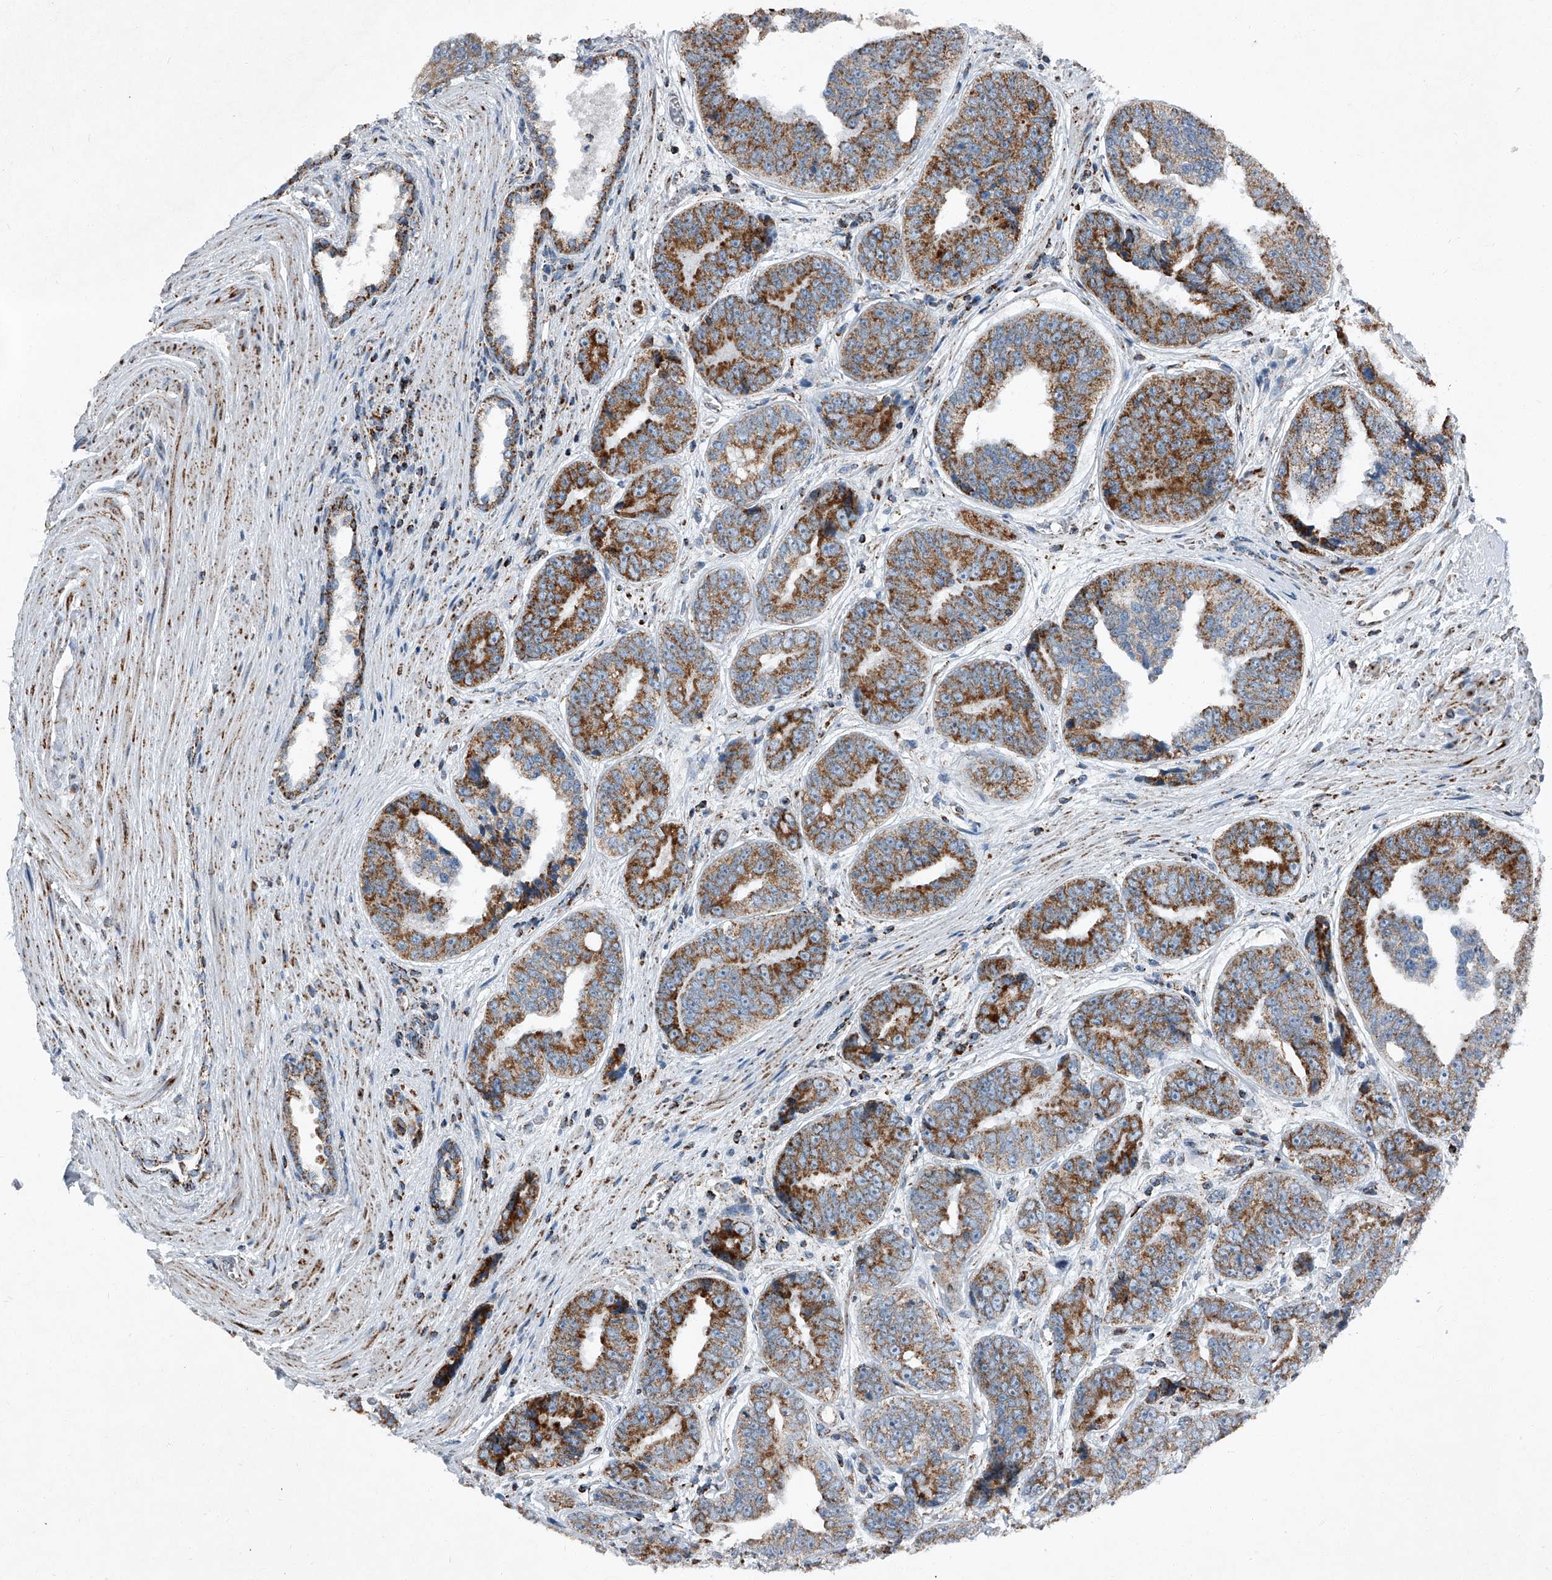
{"staining": {"intensity": "moderate", "quantity": ">75%", "location": "cytoplasmic/membranous"}, "tissue": "prostate cancer", "cell_type": "Tumor cells", "image_type": "cancer", "snomed": [{"axis": "morphology", "description": "Adenocarcinoma, High grade"}, {"axis": "topography", "description": "Prostate"}], "caption": "Human high-grade adenocarcinoma (prostate) stained with a protein marker displays moderate staining in tumor cells.", "gene": "CHRNA7", "patient": {"sex": "male", "age": 61}}